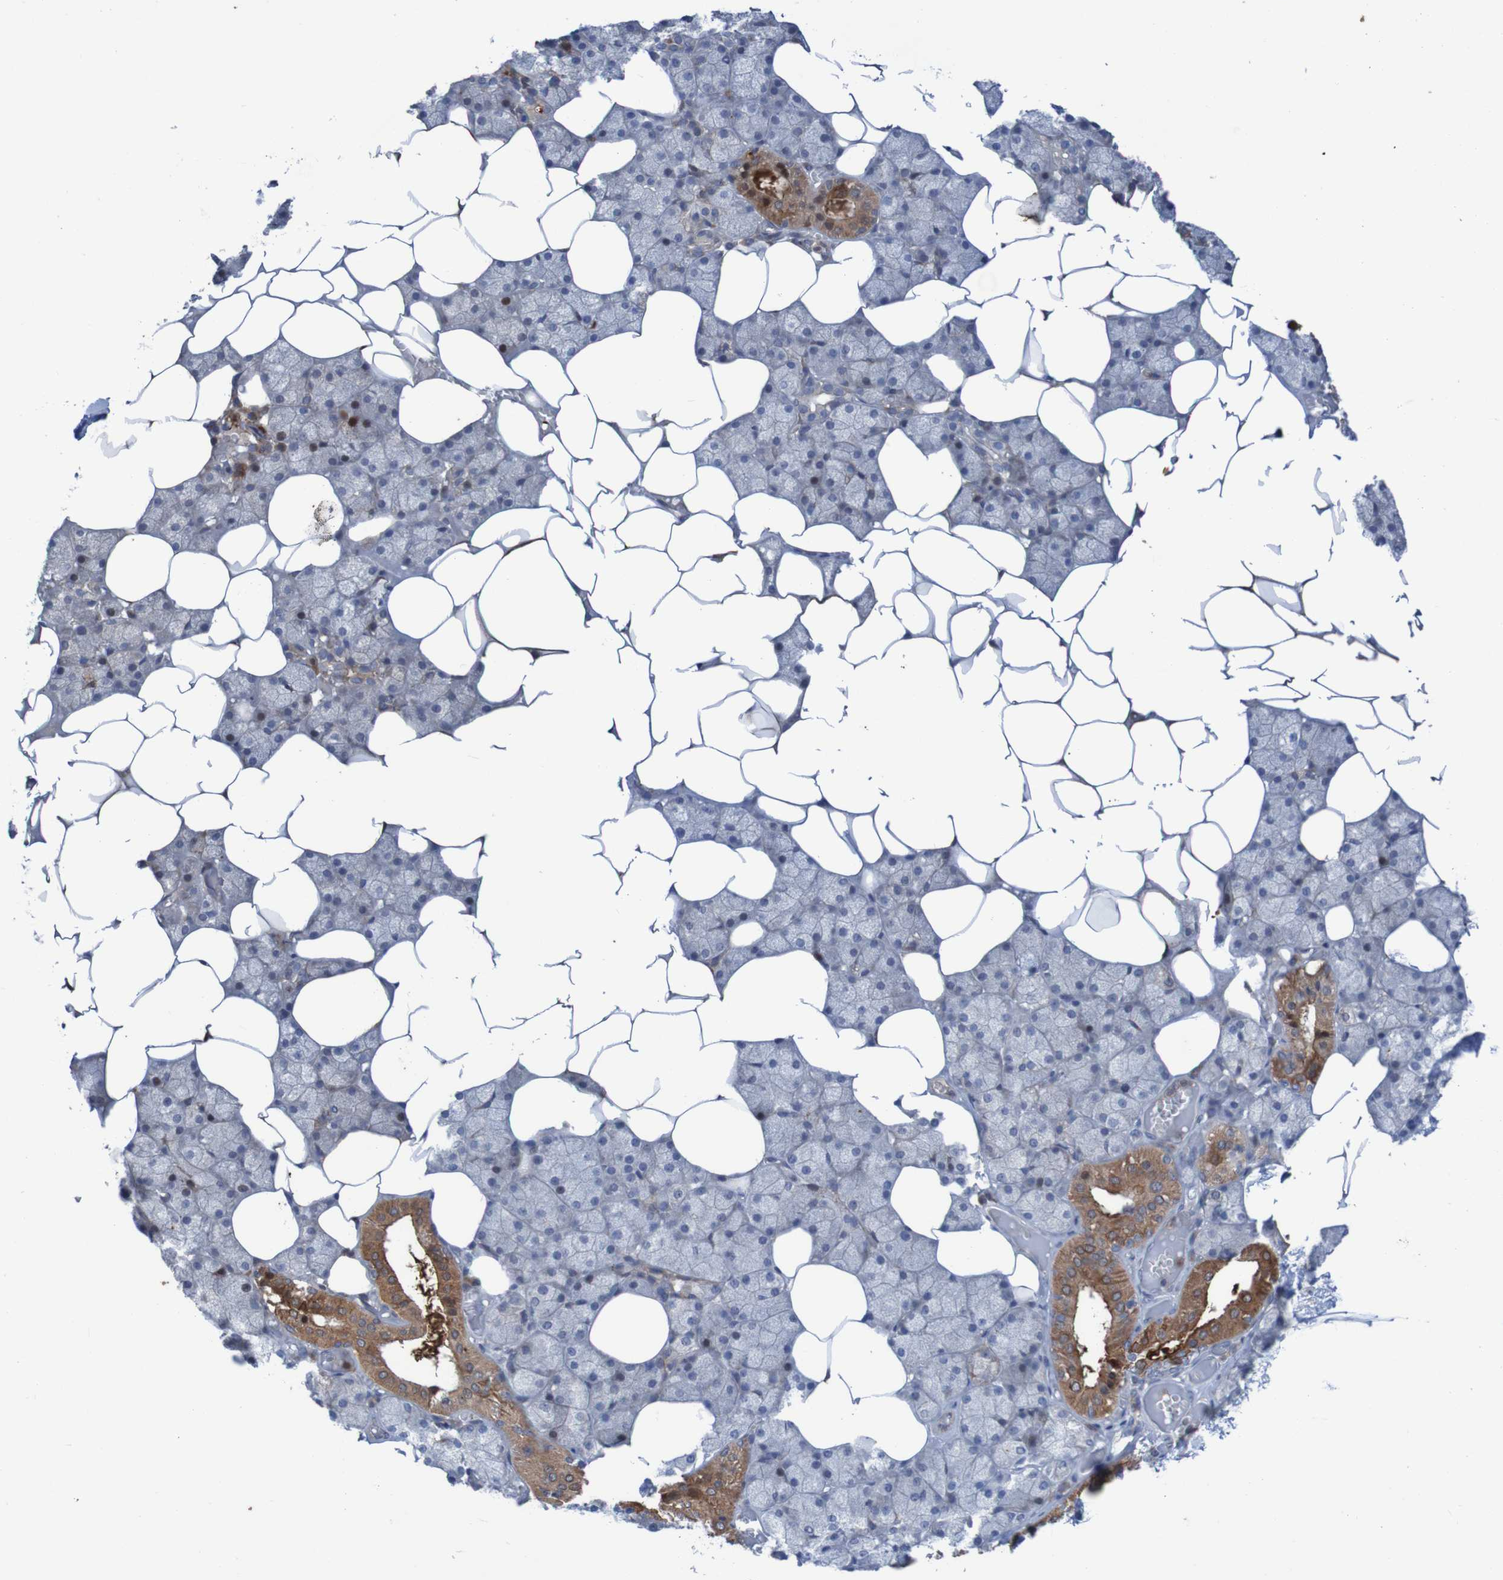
{"staining": {"intensity": "strong", "quantity": "25%-75%", "location": "cytoplasmic/membranous"}, "tissue": "salivary gland", "cell_type": "Glandular cells", "image_type": "normal", "snomed": [{"axis": "morphology", "description": "Normal tissue, NOS"}, {"axis": "topography", "description": "Salivary gland"}], "caption": "The photomicrograph reveals staining of benign salivary gland, revealing strong cytoplasmic/membranous protein staining (brown color) within glandular cells.", "gene": "ANGPT4", "patient": {"sex": "male", "age": 62}}